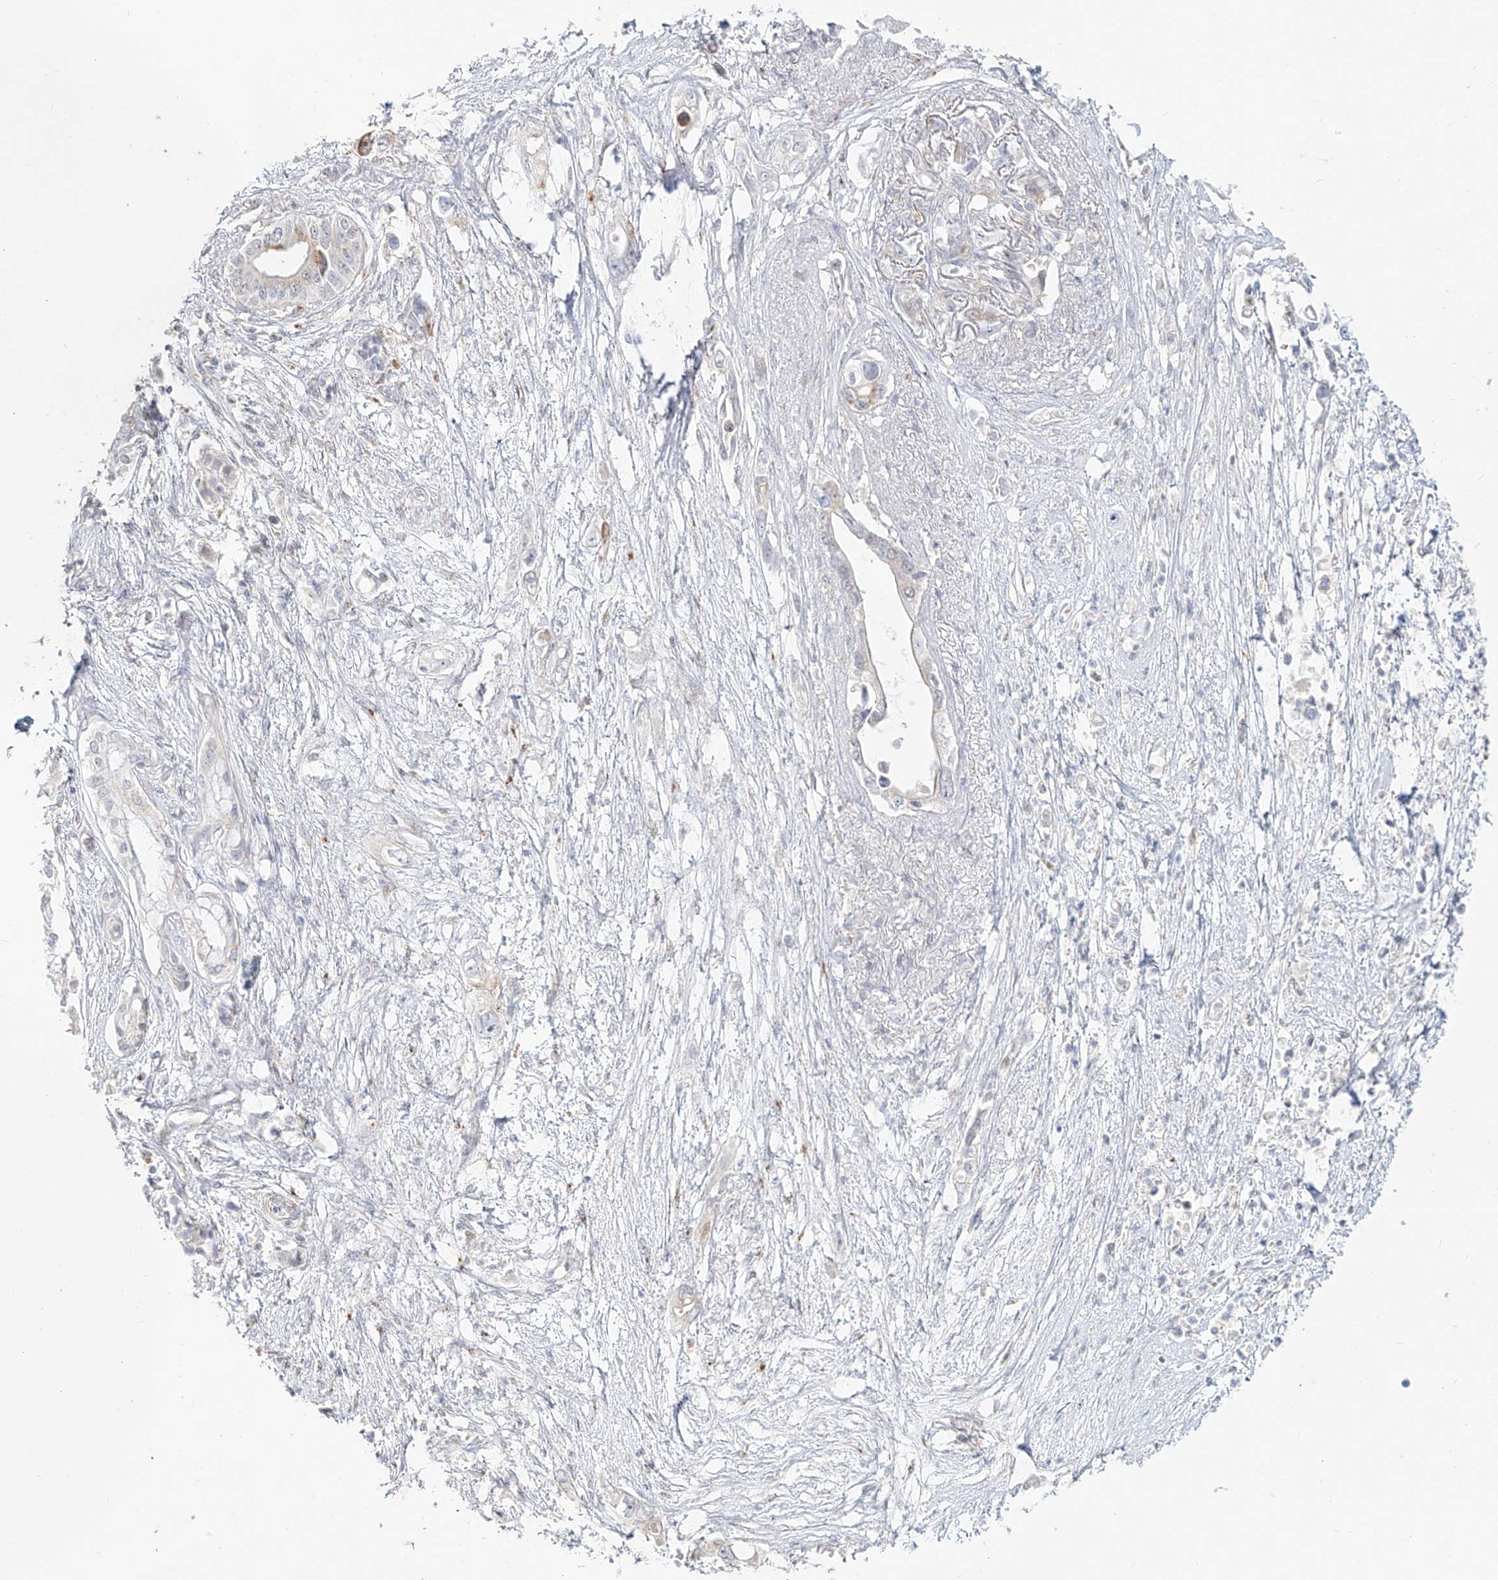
{"staining": {"intensity": "moderate", "quantity": "<25%", "location": "cytoplasmic/membranous"}, "tissue": "pancreatic cancer", "cell_type": "Tumor cells", "image_type": "cancer", "snomed": [{"axis": "morphology", "description": "Adenocarcinoma, NOS"}, {"axis": "topography", "description": "Pancreas"}], "caption": "A micrograph showing moderate cytoplasmic/membranous expression in approximately <25% of tumor cells in pancreatic adenocarcinoma, as visualized by brown immunohistochemical staining.", "gene": "BSDC1", "patient": {"sex": "male", "age": 66}}